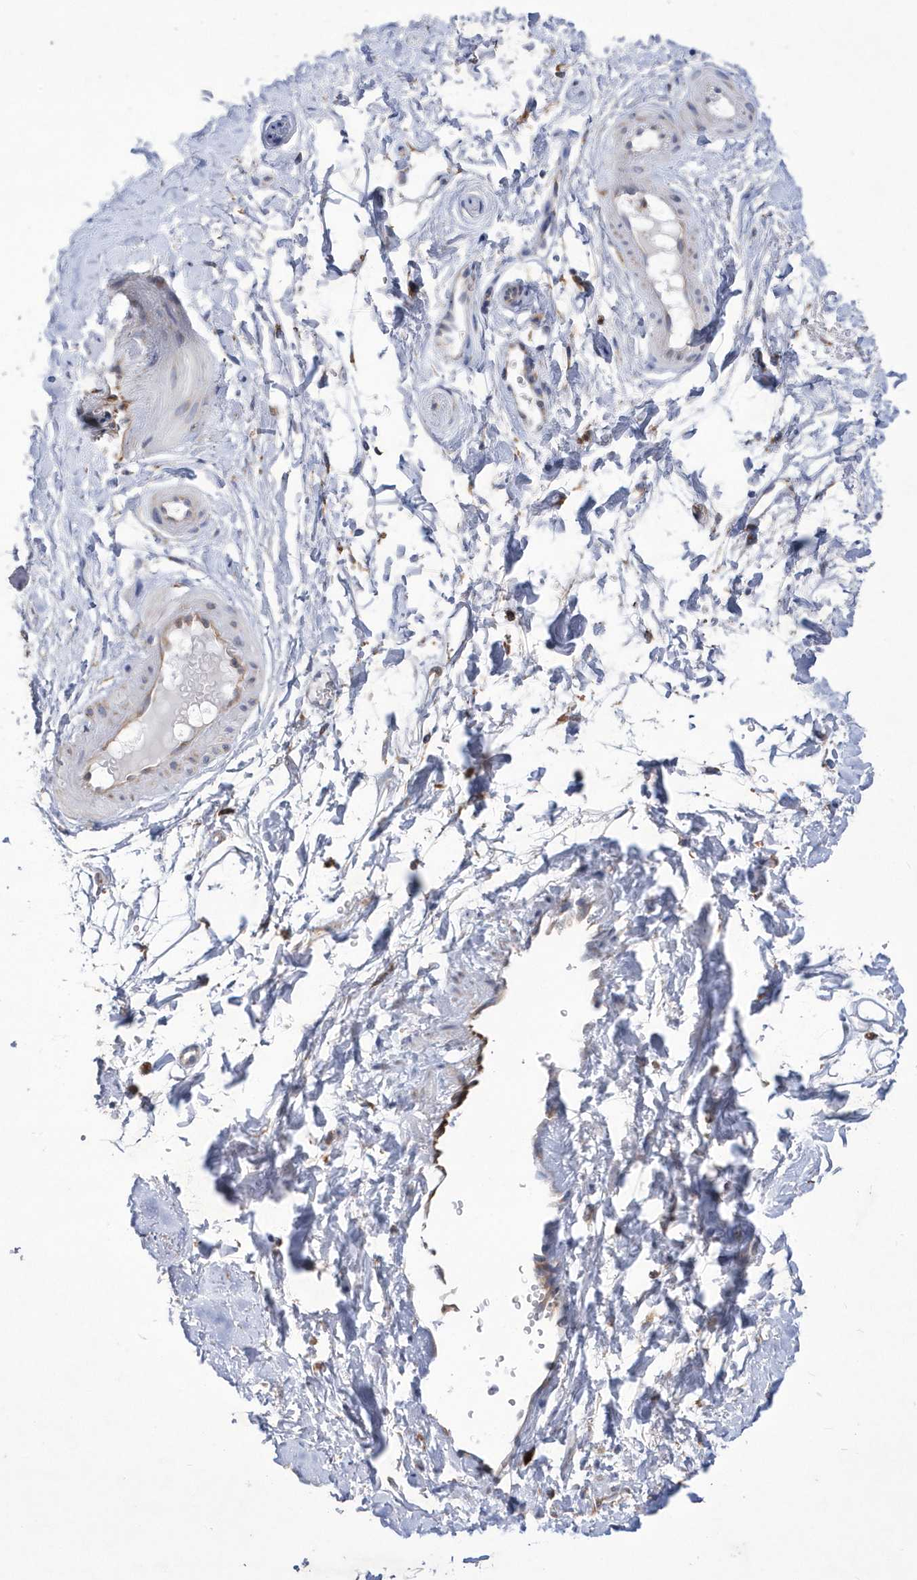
{"staining": {"intensity": "negative", "quantity": "none", "location": "none"}, "tissue": "adipose tissue", "cell_type": "Adipocytes", "image_type": "normal", "snomed": [{"axis": "morphology", "description": "Normal tissue, NOS"}, {"axis": "morphology", "description": "Basal cell carcinoma"}, {"axis": "topography", "description": "Skin"}], "caption": "The micrograph demonstrates no staining of adipocytes in normal adipose tissue. (DAB immunohistochemistry with hematoxylin counter stain).", "gene": "MED31", "patient": {"sex": "female", "age": 89}}